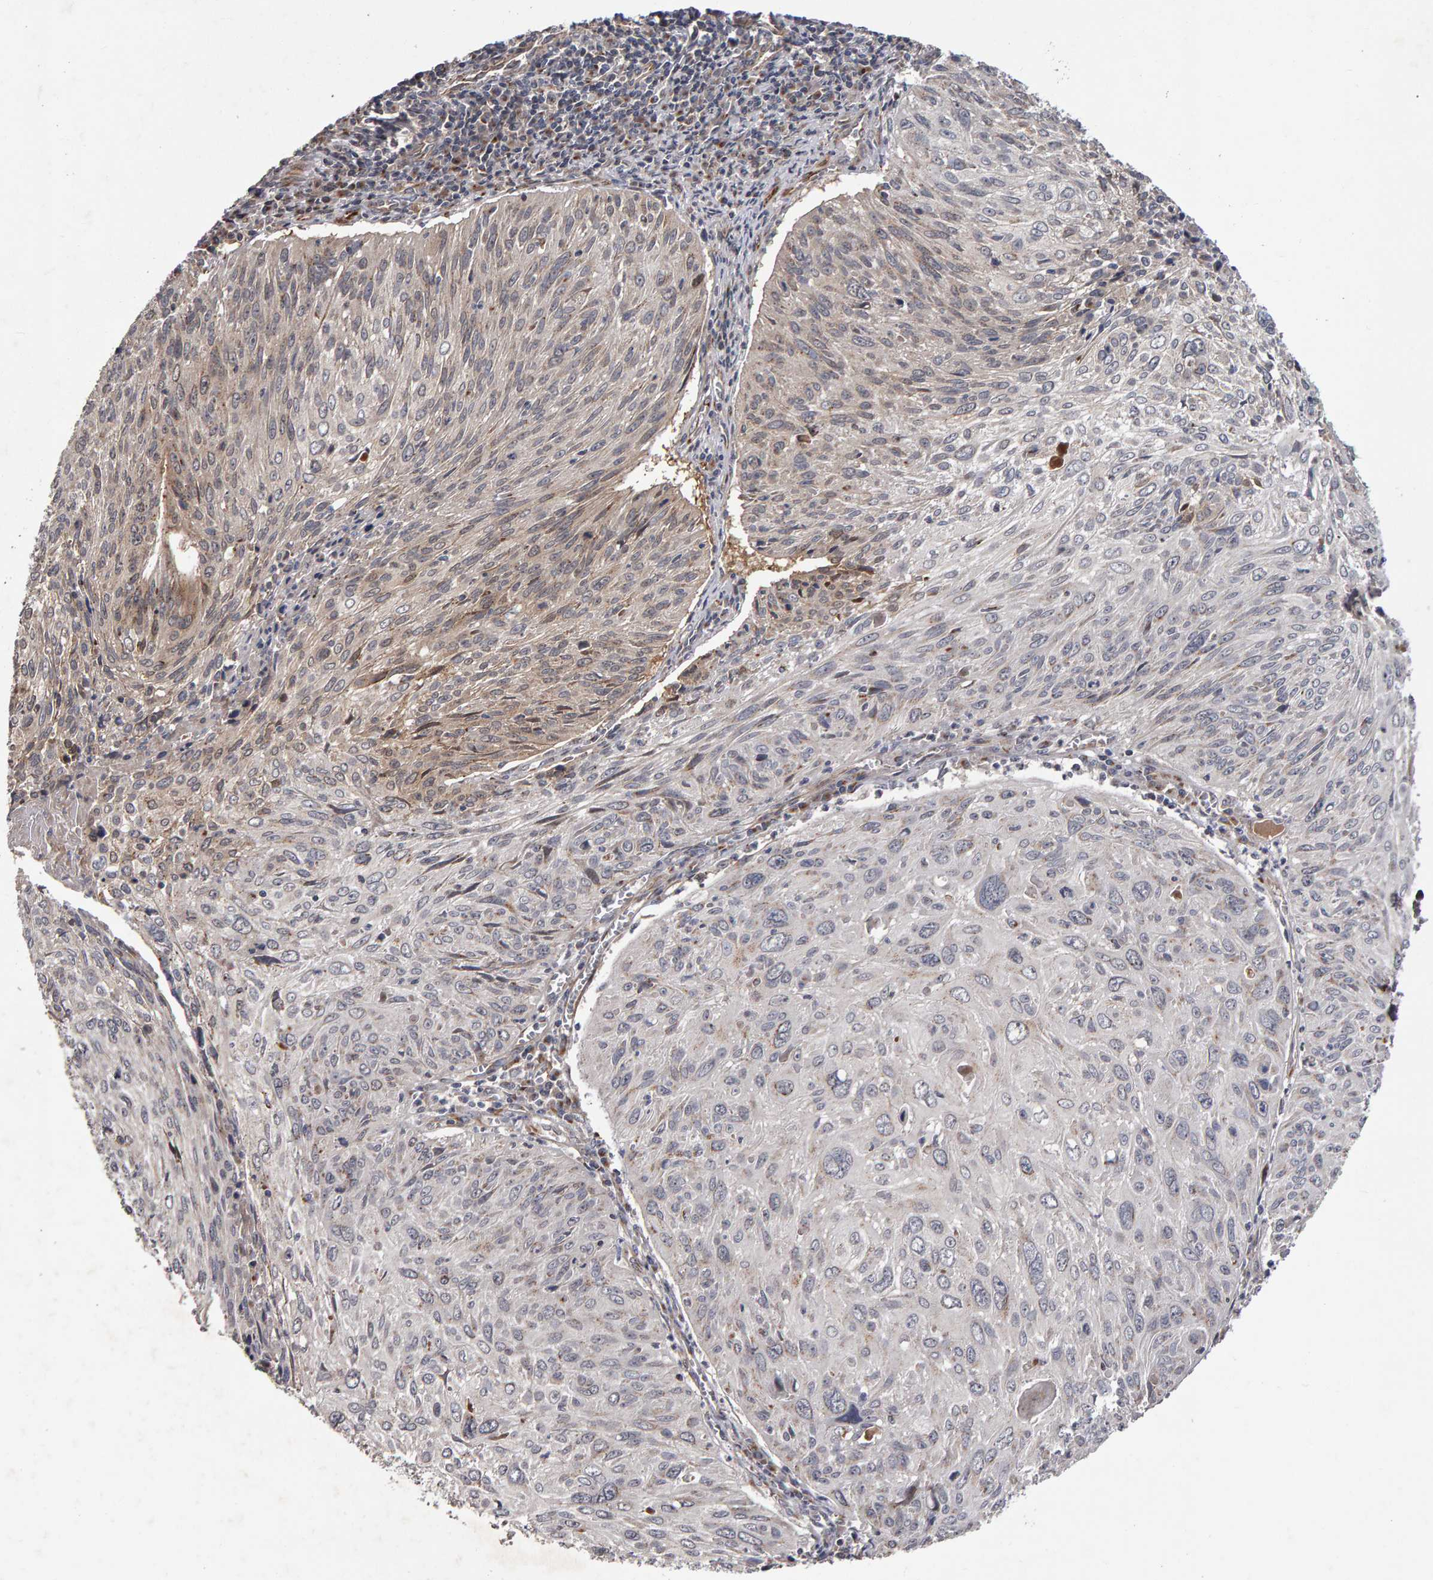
{"staining": {"intensity": "weak", "quantity": "<25%", "location": "cytoplasmic/membranous"}, "tissue": "cervical cancer", "cell_type": "Tumor cells", "image_type": "cancer", "snomed": [{"axis": "morphology", "description": "Squamous cell carcinoma, NOS"}, {"axis": "topography", "description": "Cervix"}], "caption": "Micrograph shows no significant protein staining in tumor cells of cervical cancer (squamous cell carcinoma).", "gene": "CANT1", "patient": {"sex": "female", "age": 51}}